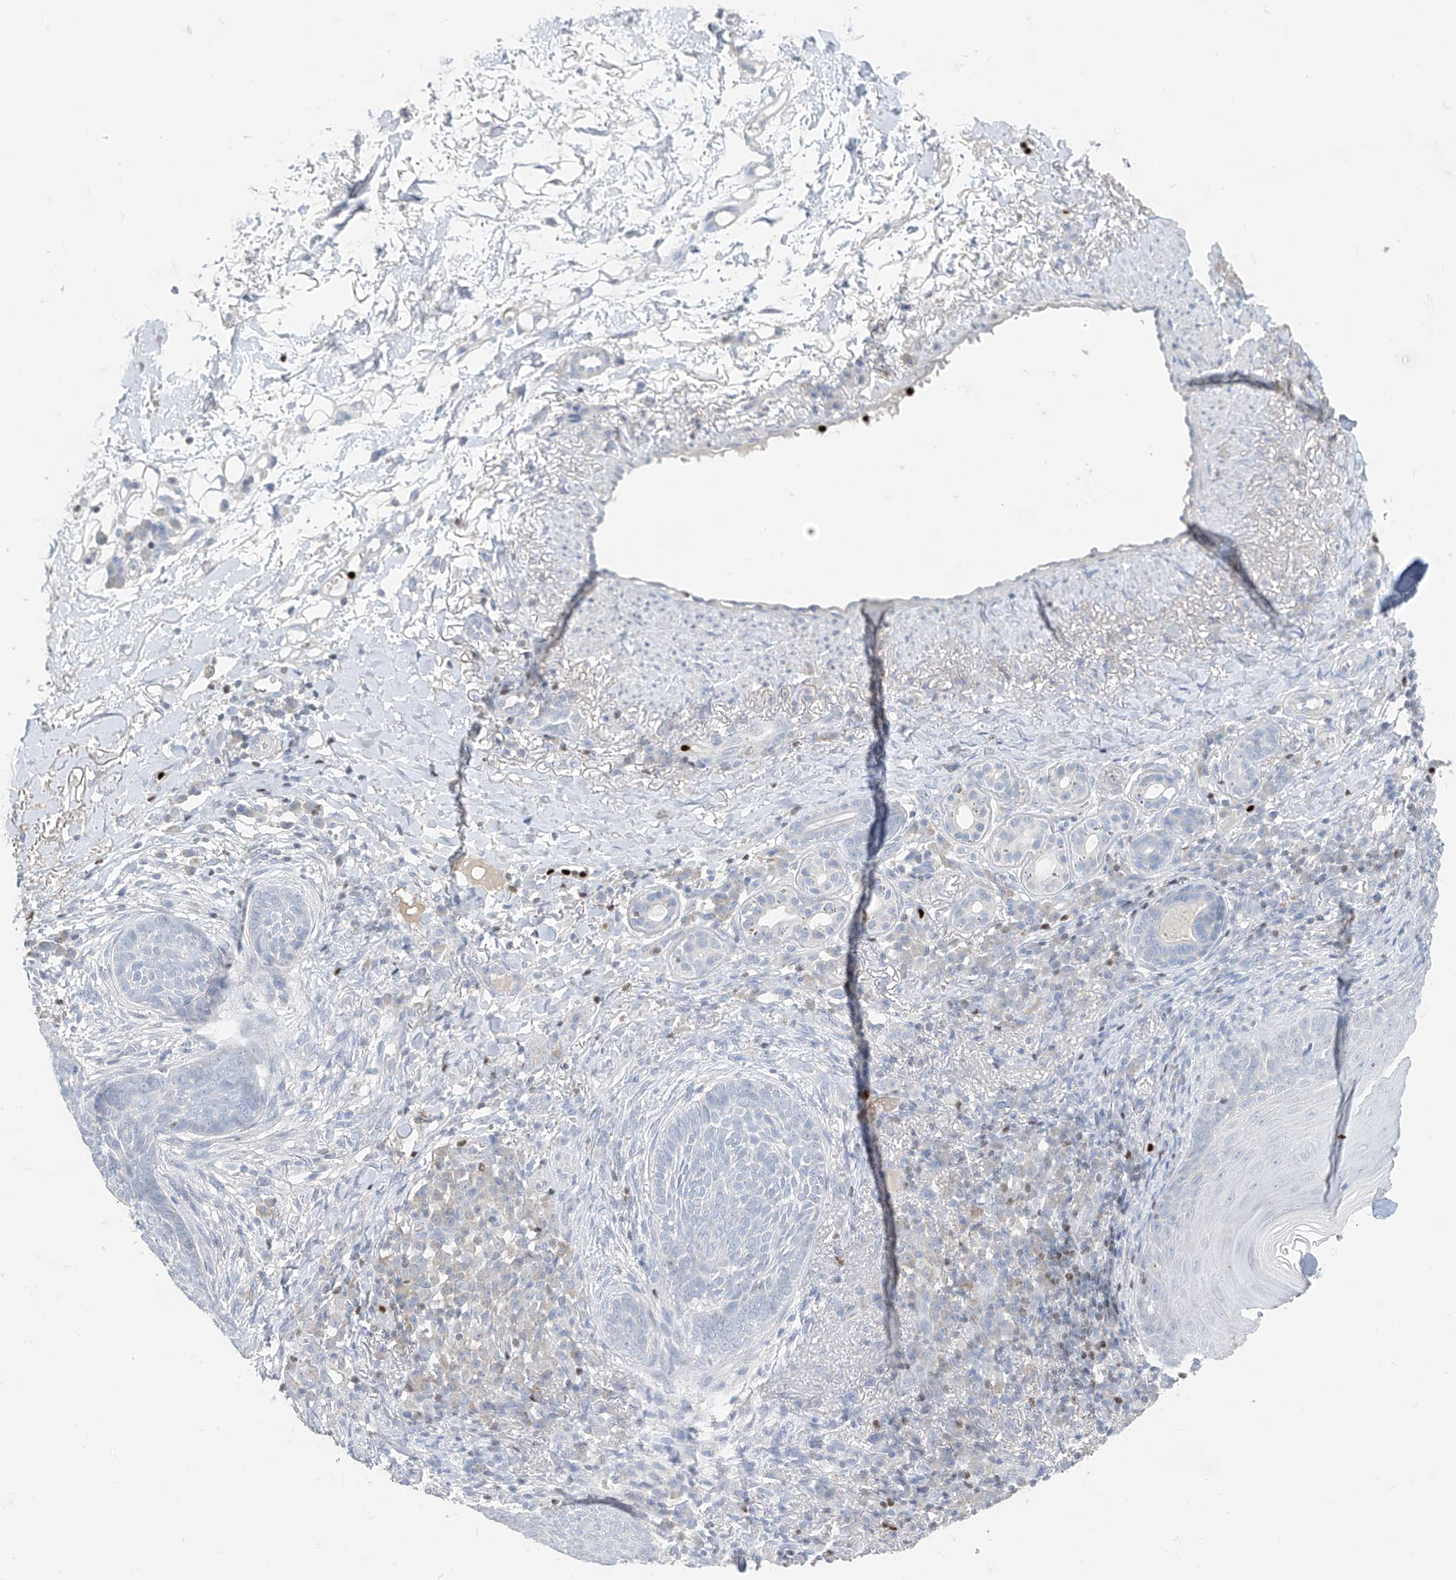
{"staining": {"intensity": "negative", "quantity": "none", "location": "none"}, "tissue": "skin cancer", "cell_type": "Tumor cells", "image_type": "cancer", "snomed": [{"axis": "morphology", "description": "Basal cell carcinoma"}, {"axis": "topography", "description": "Skin"}], "caption": "Immunohistochemistry of skin basal cell carcinoma shows no positivity in tumor cells.", "gene": "TBX21", "patient": {"sex": "male", "age": 85}}